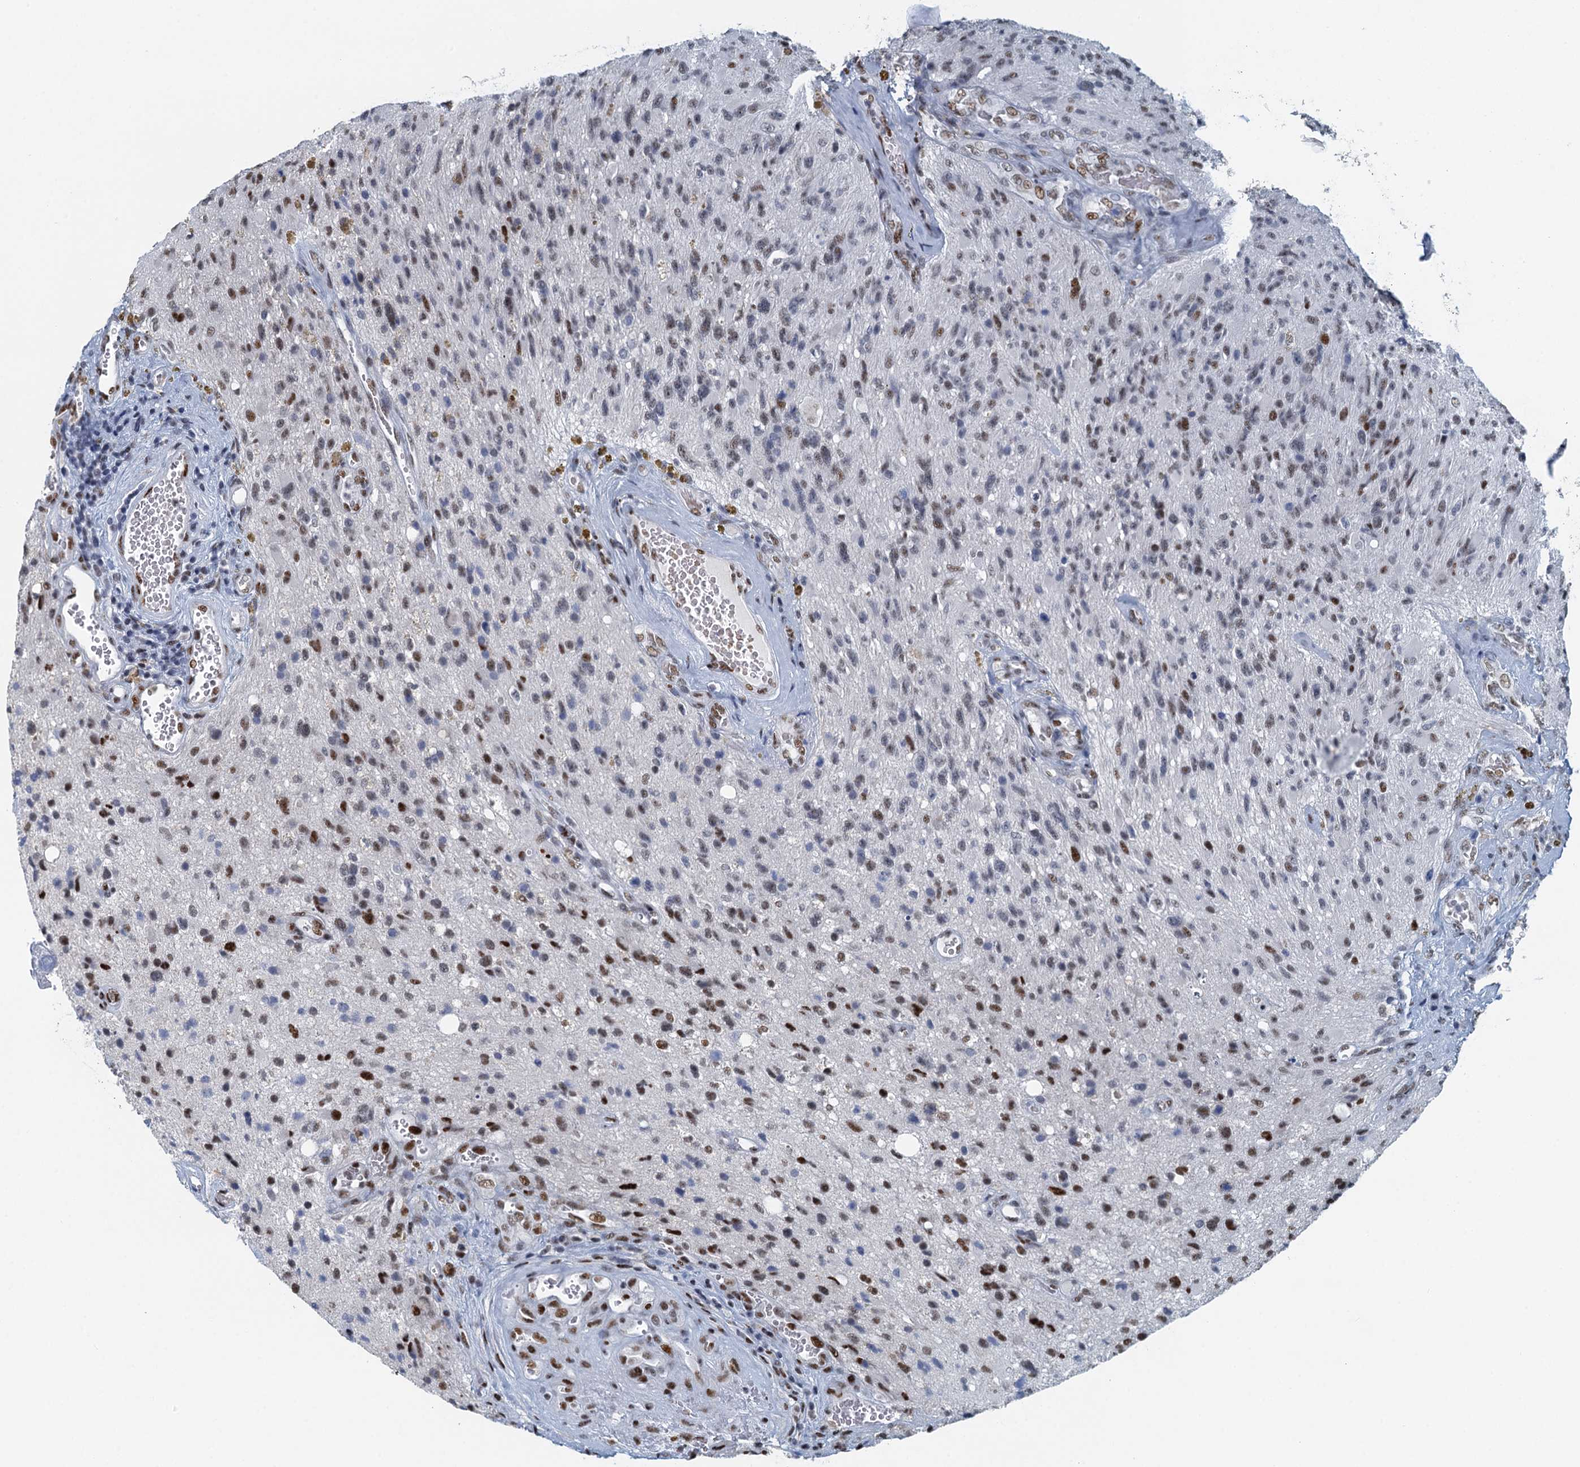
{"staining": {"intensity": "strong", "quantity": "25%-75%", "location": "nuclear"}, "tissue": "glioma", "cell_type": "Tumor cells", "image_type": "cancer", "snomed": [{"axis": "morphology", "description": "Glioma, malignant, High grade"}, {"axis": "topography", "description": "Brain"}], "caption": "Immunohistochemical staining of malignant glioma (high-grade) displays high levels of strong nuclear staining in approximately 25%-75% of tumor cells.", "gene": "TTLL9", "patient": {"sex": "male", "age": 69}}